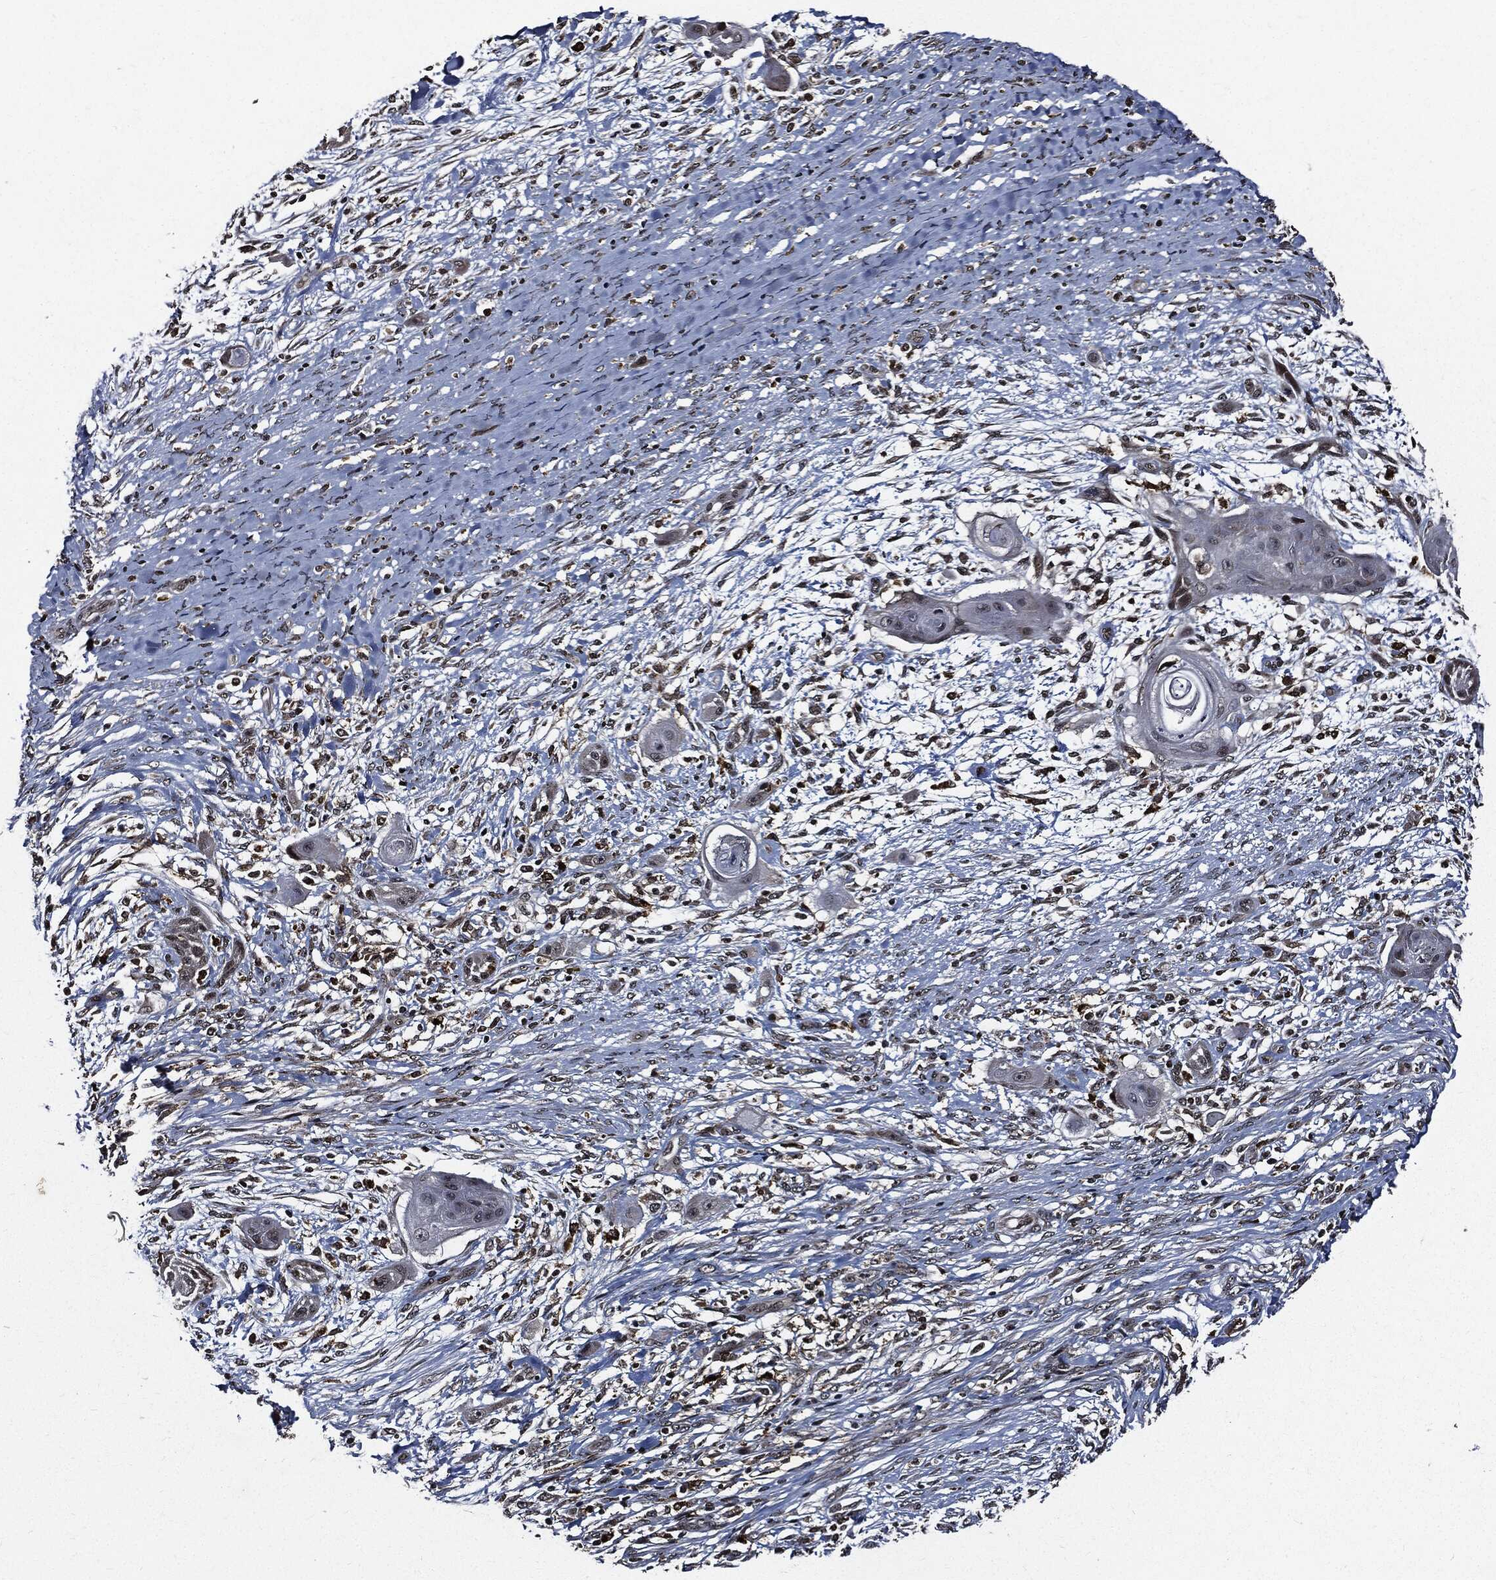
{"staining": {"intensity": "negative", "quantity": "none", "location": "none"}, "tissue": "skin cancer", "cell_type": "Tumor cells", "image_type": "cancer", "snomed": [{"axis": "morphology", "description": "Squamous cell carcinoma, NOS"}, {"axis": "topography", "description": "Skin"}], "caption": "Immunohistochemical staining of skin squamous cell carcinoma shows no significant expression in tumor cells.", "gene": "SUGT1", "patient": {"sex": "male", "age": 62}}